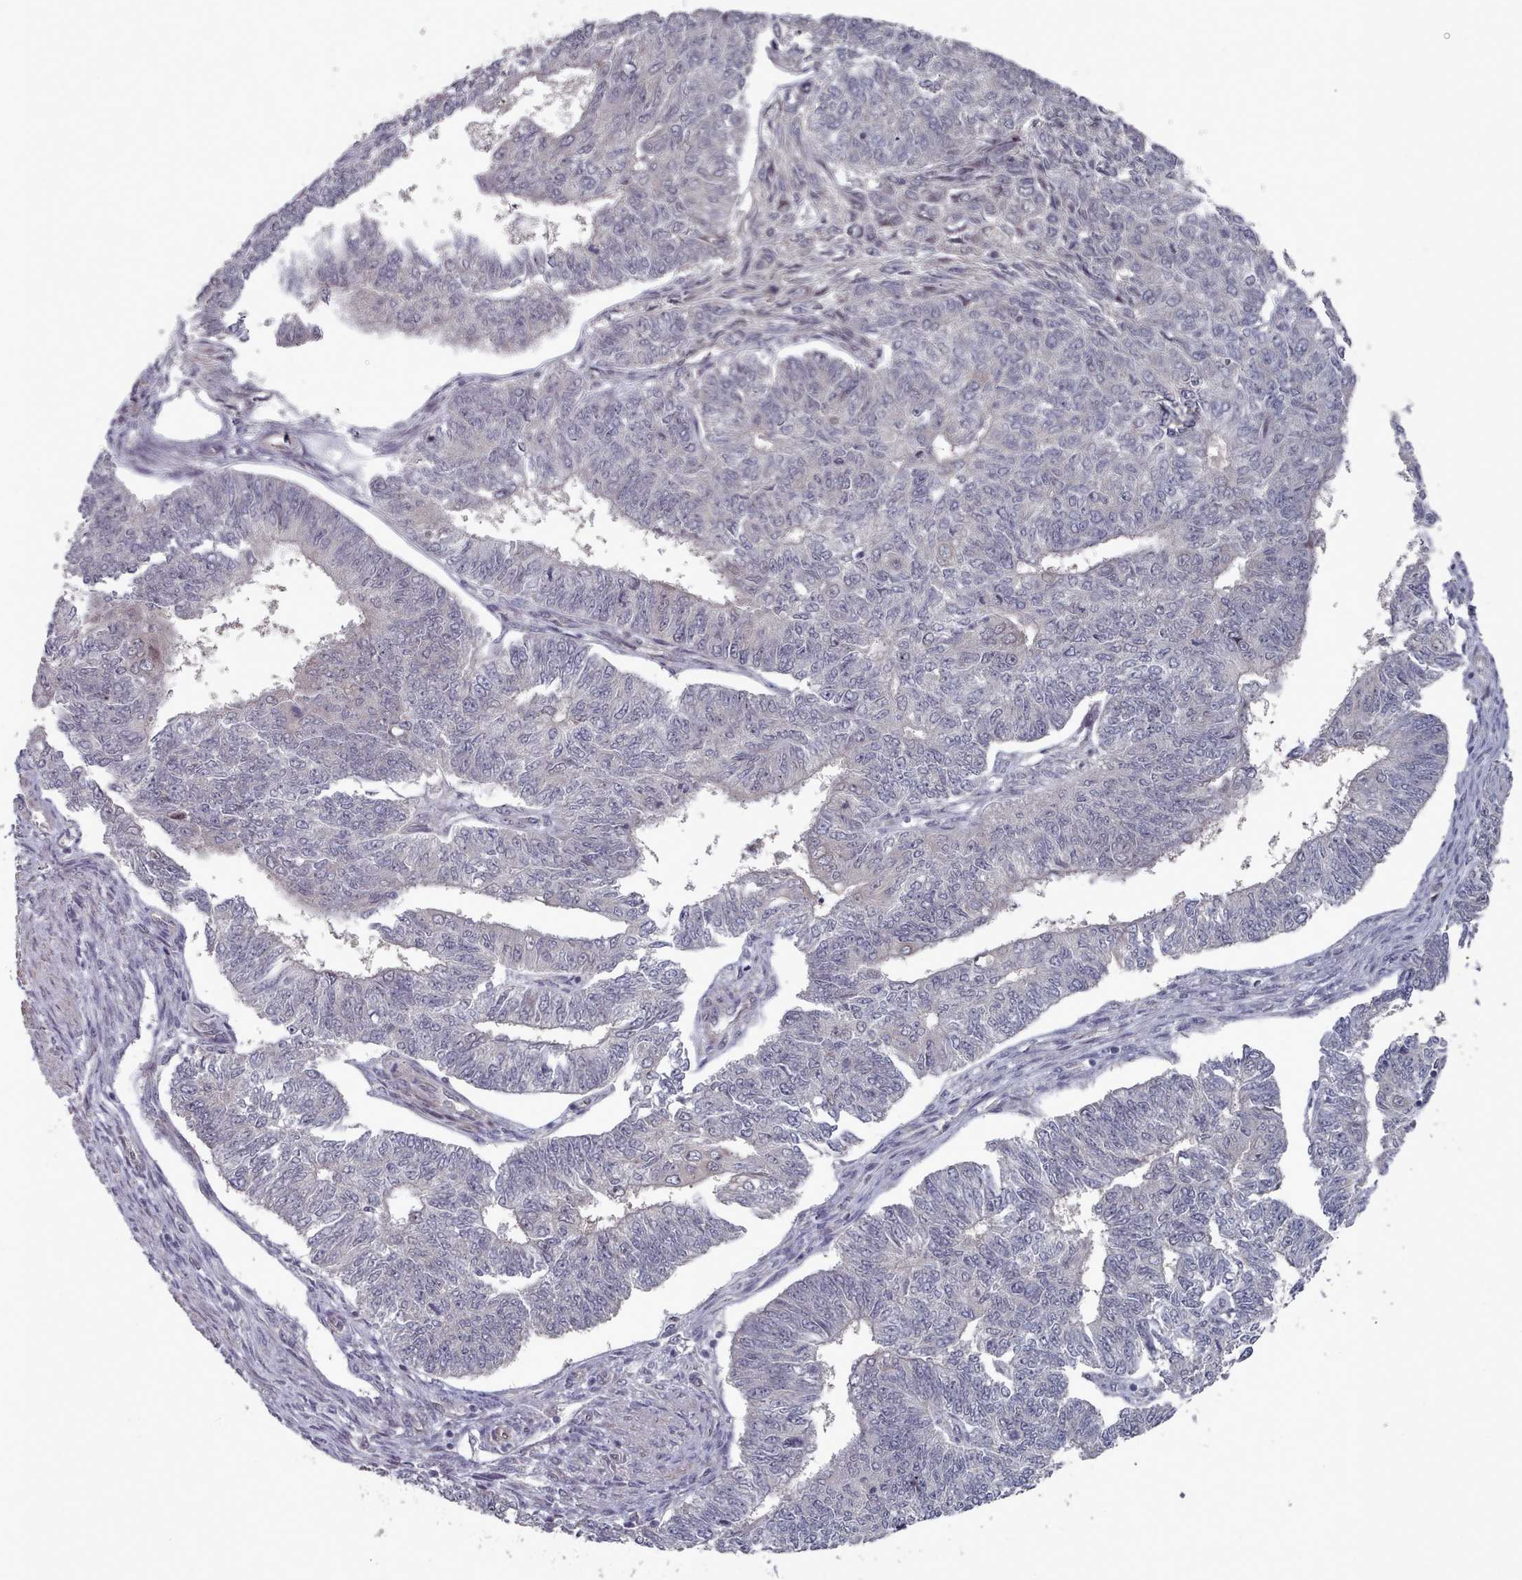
{"staining": {"intensity": "negative", "quantity": "none", "location": "none"}, "tissue": "endometrial cancer", "cell_type": "Tumor cells", "image_type": "cancer", "snomed": [{"axis": "morphology", "description": "Adenocarcinoma, NOS"}, {"axis": "topography", "description": "Endometrium"}], "caption": "The micrograph demonstrates no significant positivity in tumor cells of endometrial cancer (adenocarcinoma).", "gene": "HYAL3", "patient": {"sex": "female", "age": 32}}